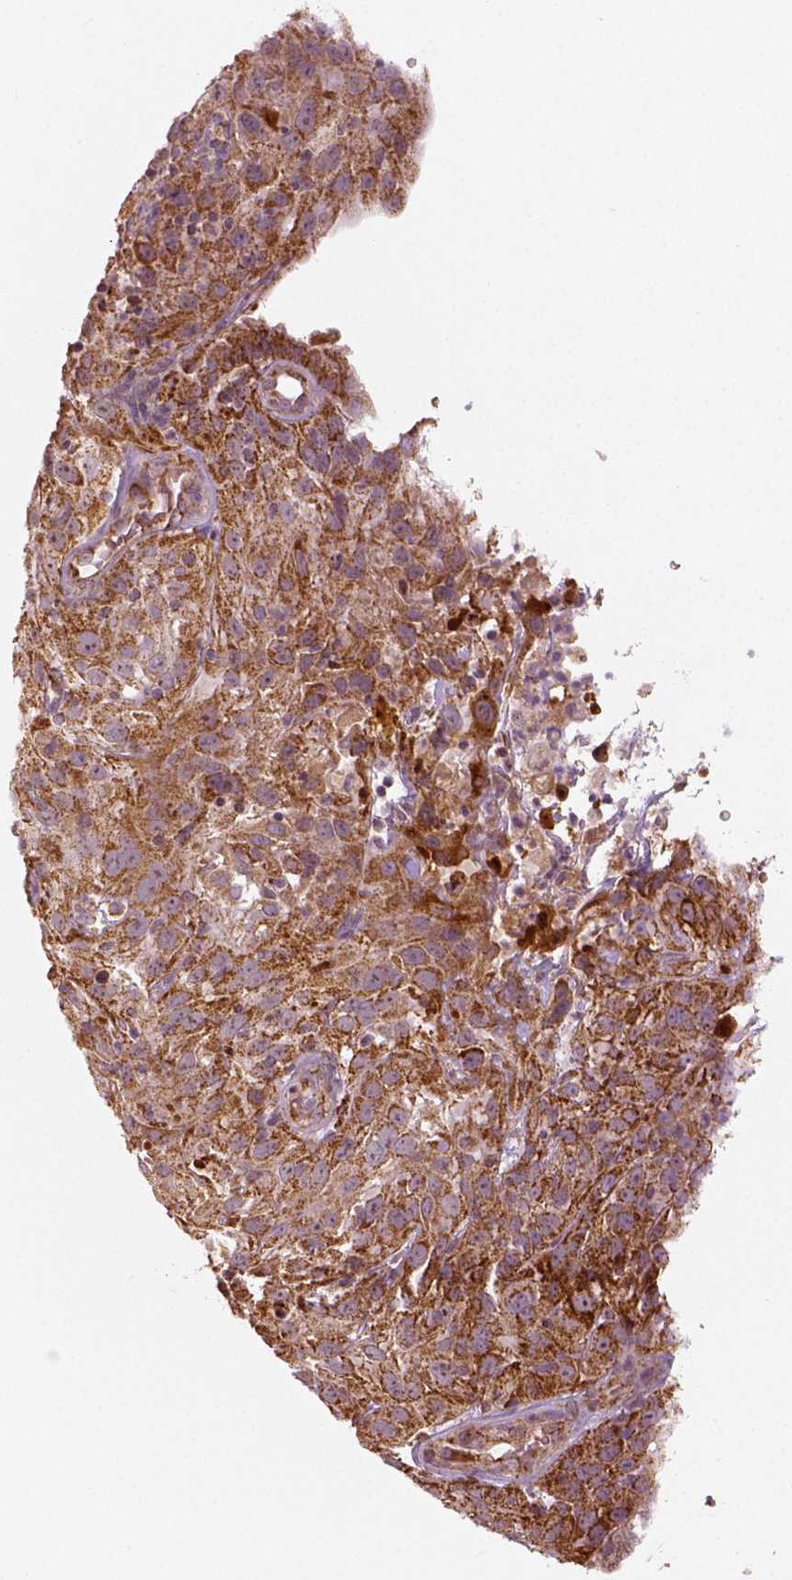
{"staining": {"intensity": "moderate", "quantity": ">75%", "location": "cytoplasmic/membranous"}, "tissue": "cervical cancer", "cell_type": "Tumor cells", "image_type": "cancer", "snomed": [{"axis": "morphology", "description": "Squamous cell carcinoma, NOS"}, {"axis": "topography", "description": "Cervix"}], "caption": "Immunohistochemistry (IHC) of human cervical cancer exhibits medium levels of moderate cytoplasmic/membranous positivity in approximately >75% of tumor cells. (DAB (3,3'-diaminobenzidine) = brown stain, brightfield microscopy at high magnification).", "gene": "PGAM5", "patient": {"sex": "female", "age": 32}}